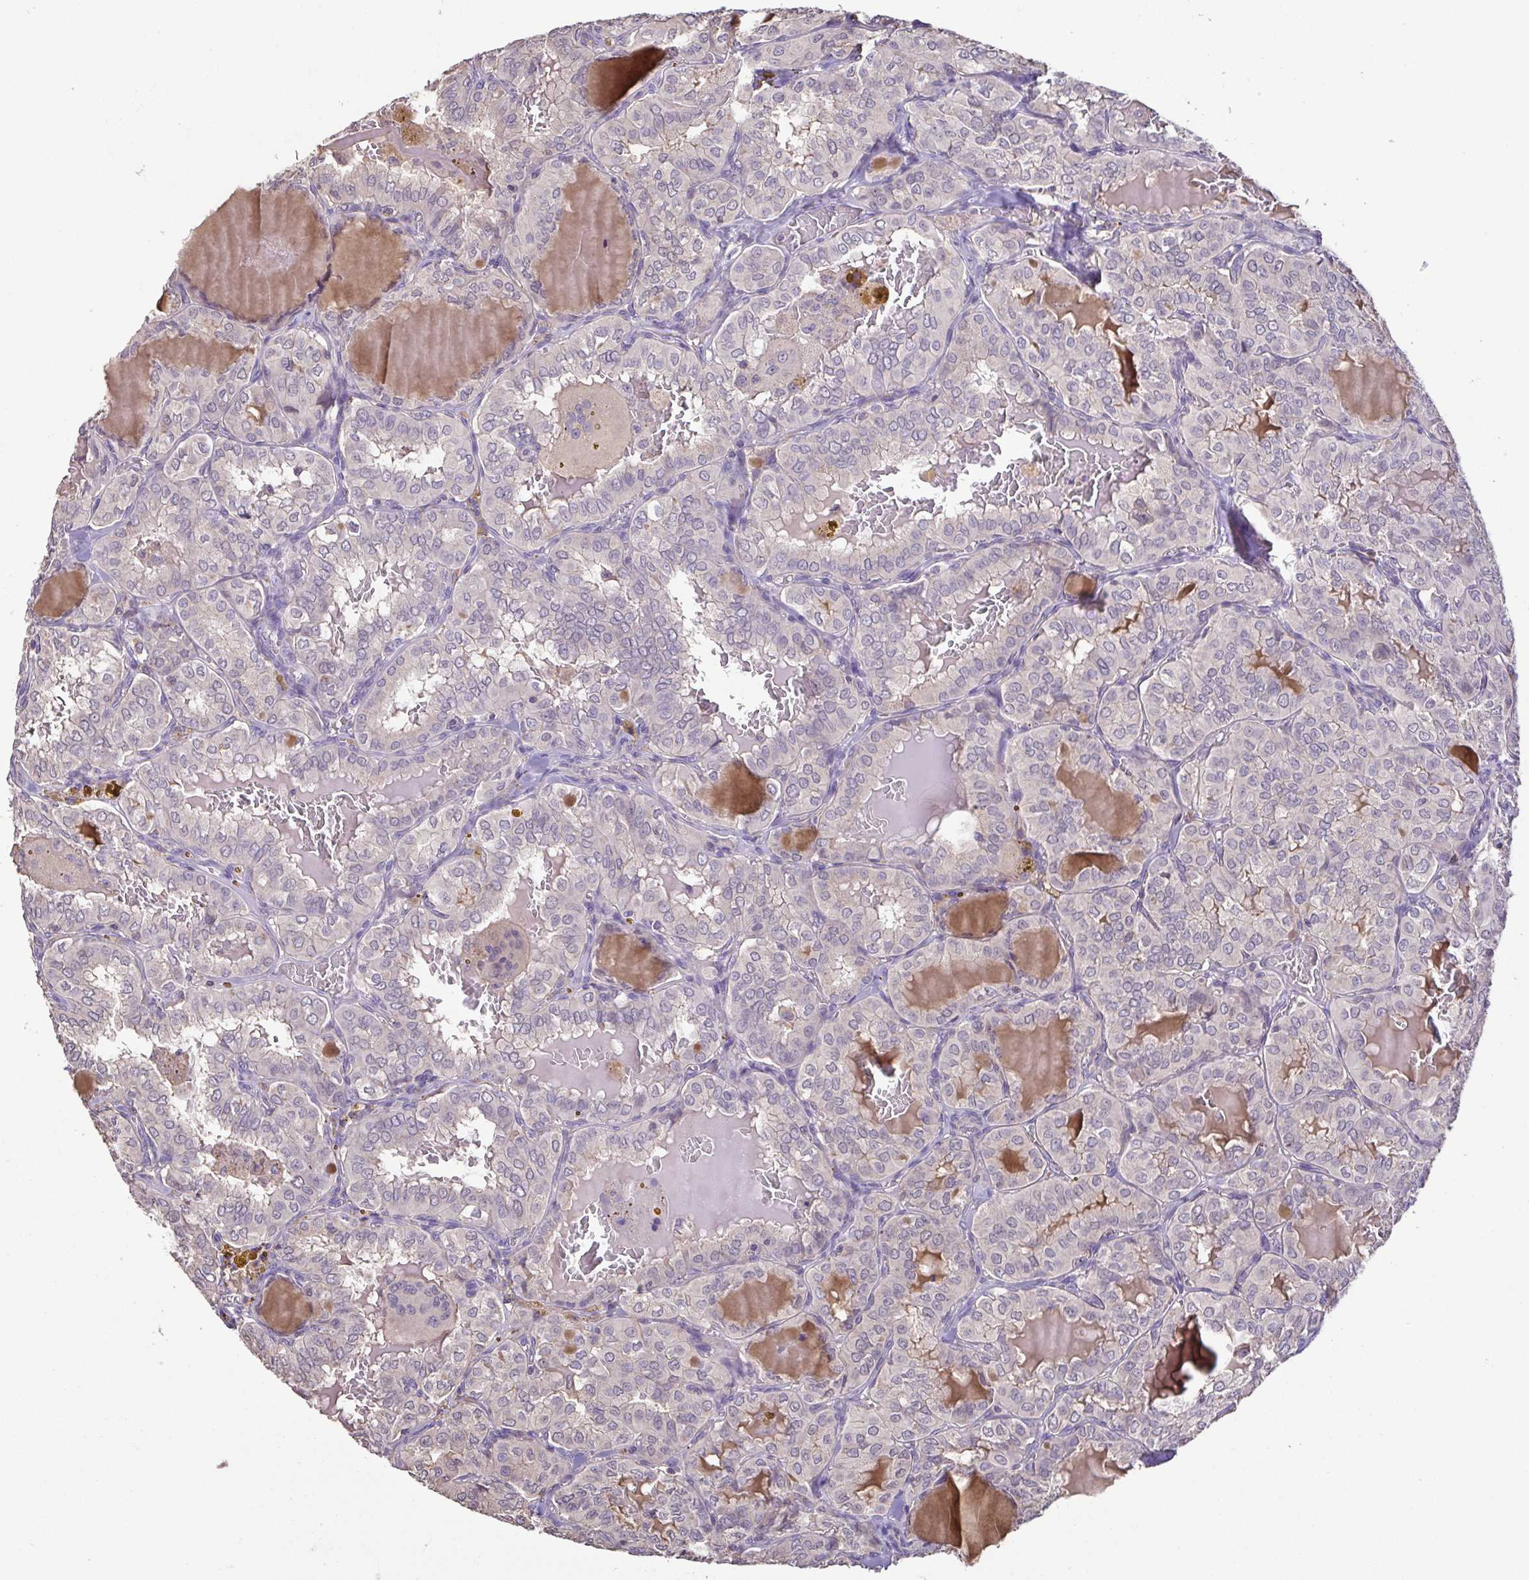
{"staining": {"intensity": "negative", "quantity": "none", "location": "none"}, "tissue": "thyroid cancer", "cell_type": "Tumor cells", "image_type": "cancer", "snomed": [{"axis": "morphology", "description": "Papillary adenocarcinoma, NOS"}, {"axis": "topography", "description": "Thyroid gland"}], "caption": "IHC histopathology image of neoplastic tissue: thyroid cancer stained with DAB demonstrates no significant protein positivity in tumor cells.", "gene": "ACTRT2", "patient": {"sex": "male", "age": 20}}